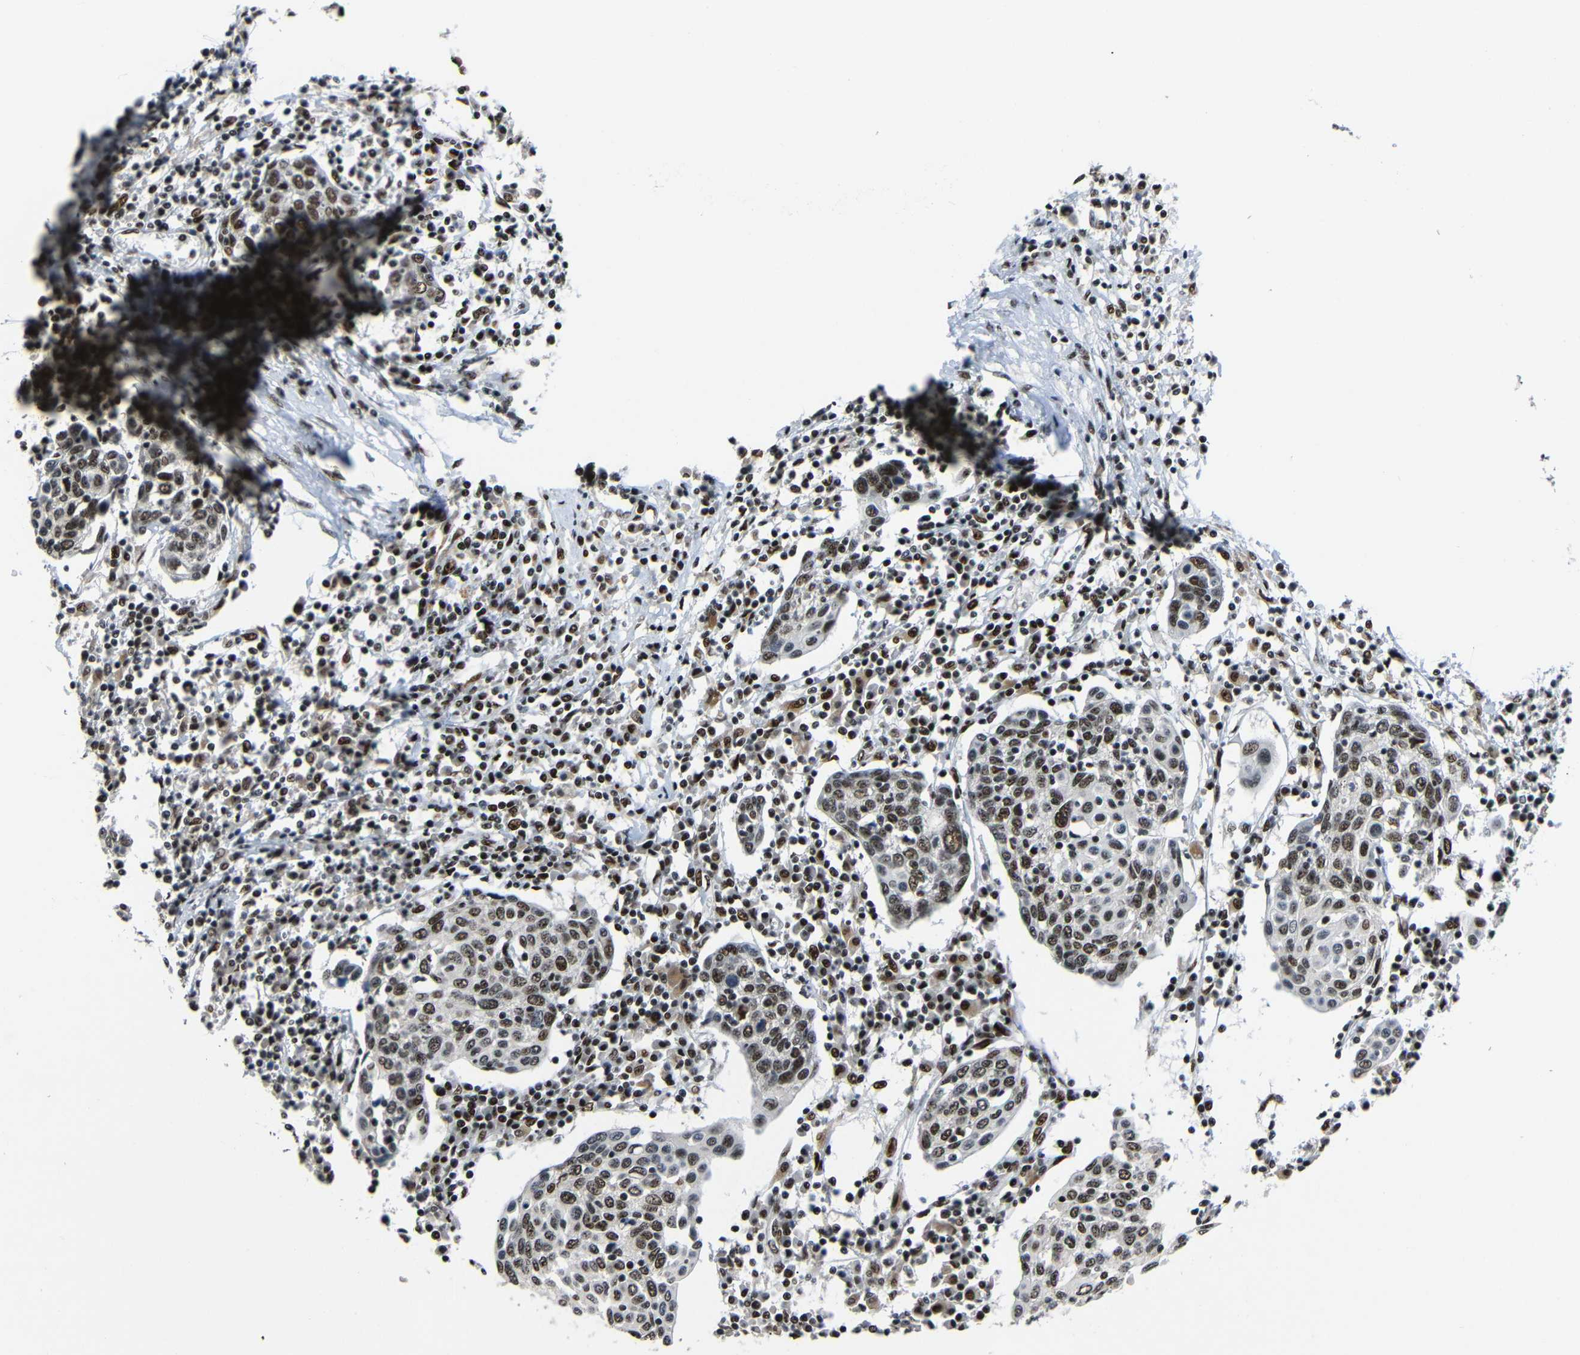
{"staining": {"intensity": "moderate", "quantity": ">75%", "location": "nuclear"}, "tissue": "cervical cancer", "cell_type": "Tumor cells", "image_type": "cancer", "snomed": [{"axis": "morphology", "description": "Squamous cell carcinoma, NOS"}, {"axis": "topography", "description": "Cervix"}], "caption": "IHC of human cervical cancer reveals medium levels of moderate nuclear positivity in about >75% of tumor cells. The protein is shown in brown color, while the nuclei are stained blue.", "gene": "SETDB2", "patient": {"sex": "female", "age": 40}}